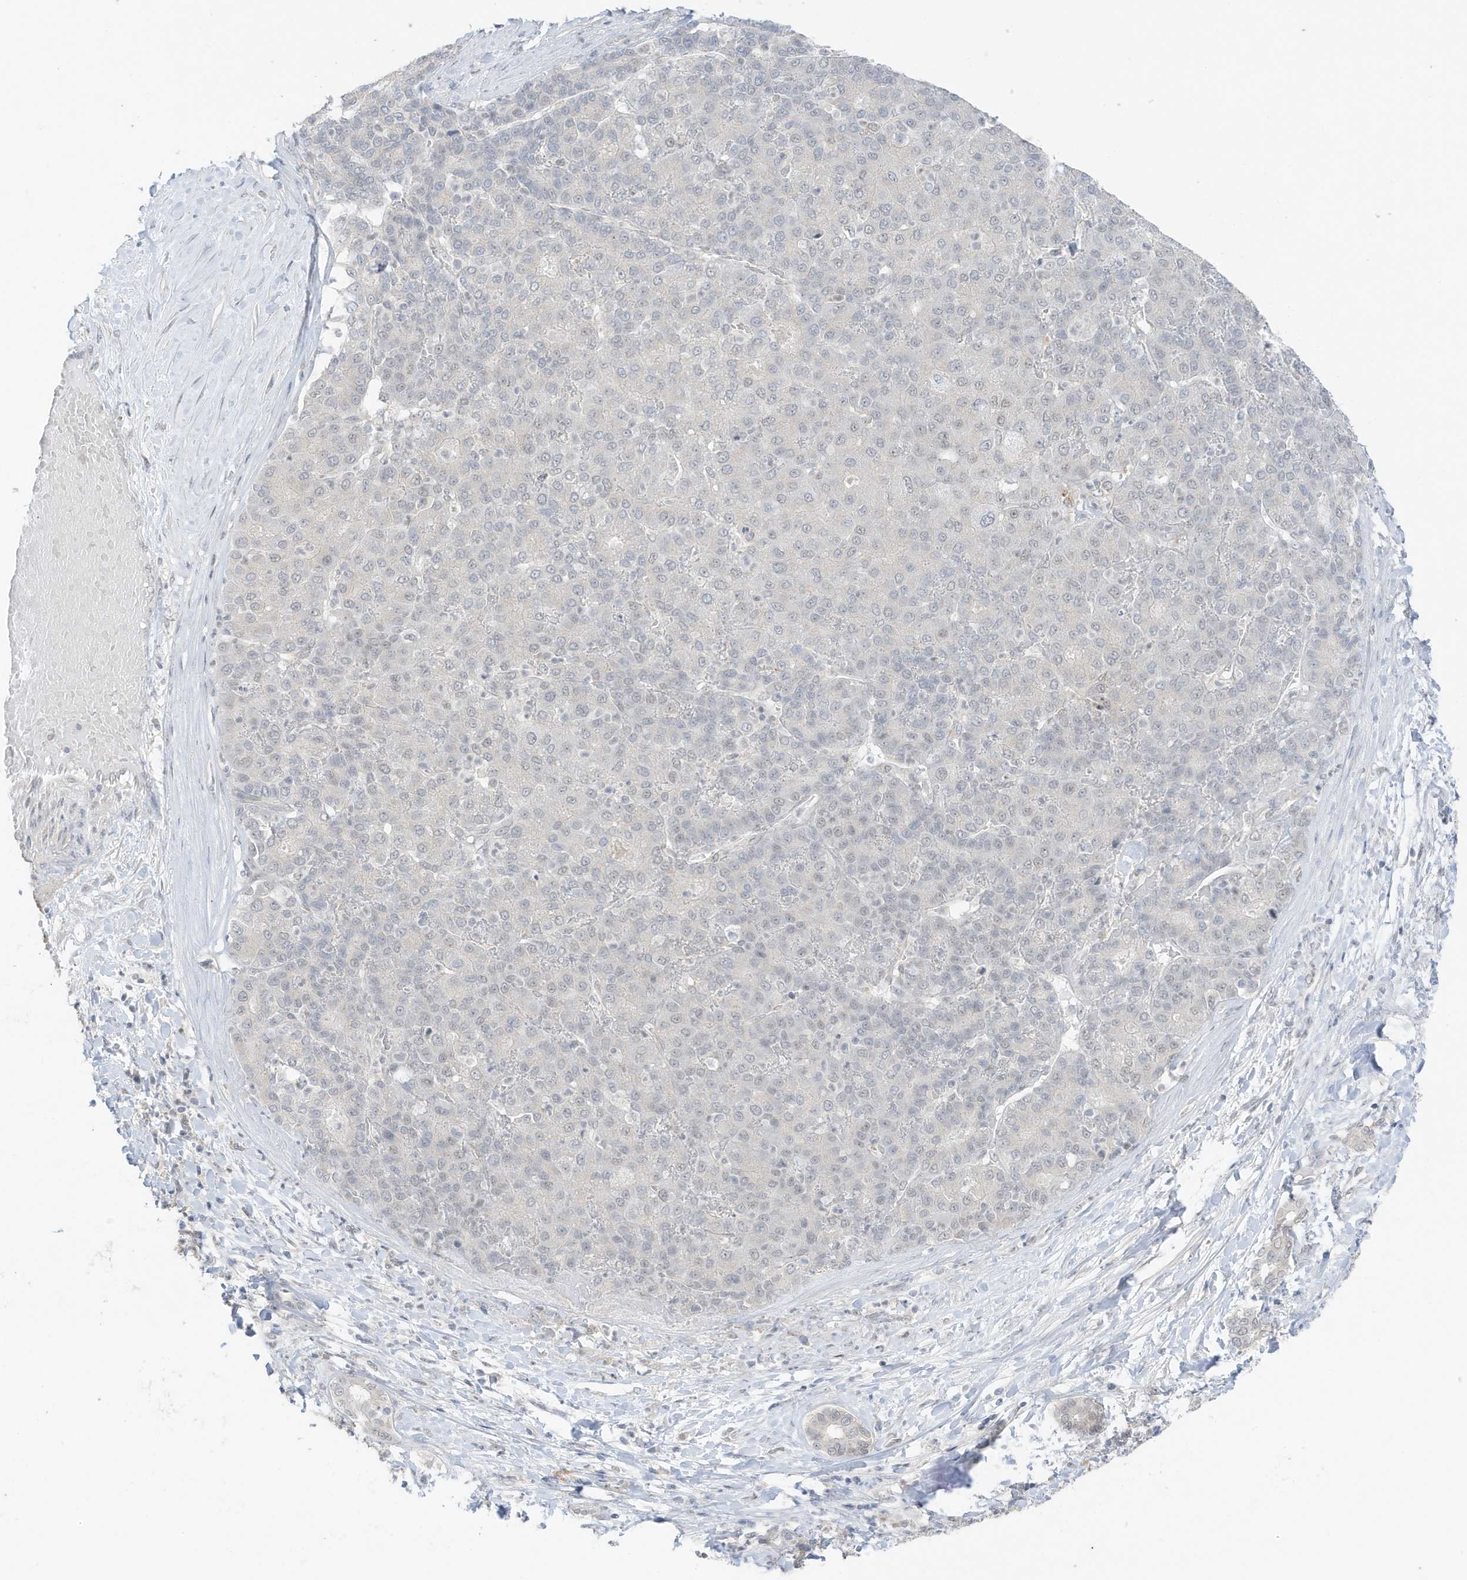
{"staining": {"intensity": "negative", "quantity": "none", "location": "none"}, "tissue": "liver cancer", "cell_type": "Tumor cells", "image_type": "cancer", "snomed": [{"axis": "morphology", "description": "Carcinoma, Hepatocellular, NOS"}, {"axis": "topography", "description": "Liver"}], "caption": "DAB immunohistochemical staining of liver cancer demonstrates no significant positivity in tumor cells.", "gene": "MSL3", "patient": {"sex": "male", "age": 65}}